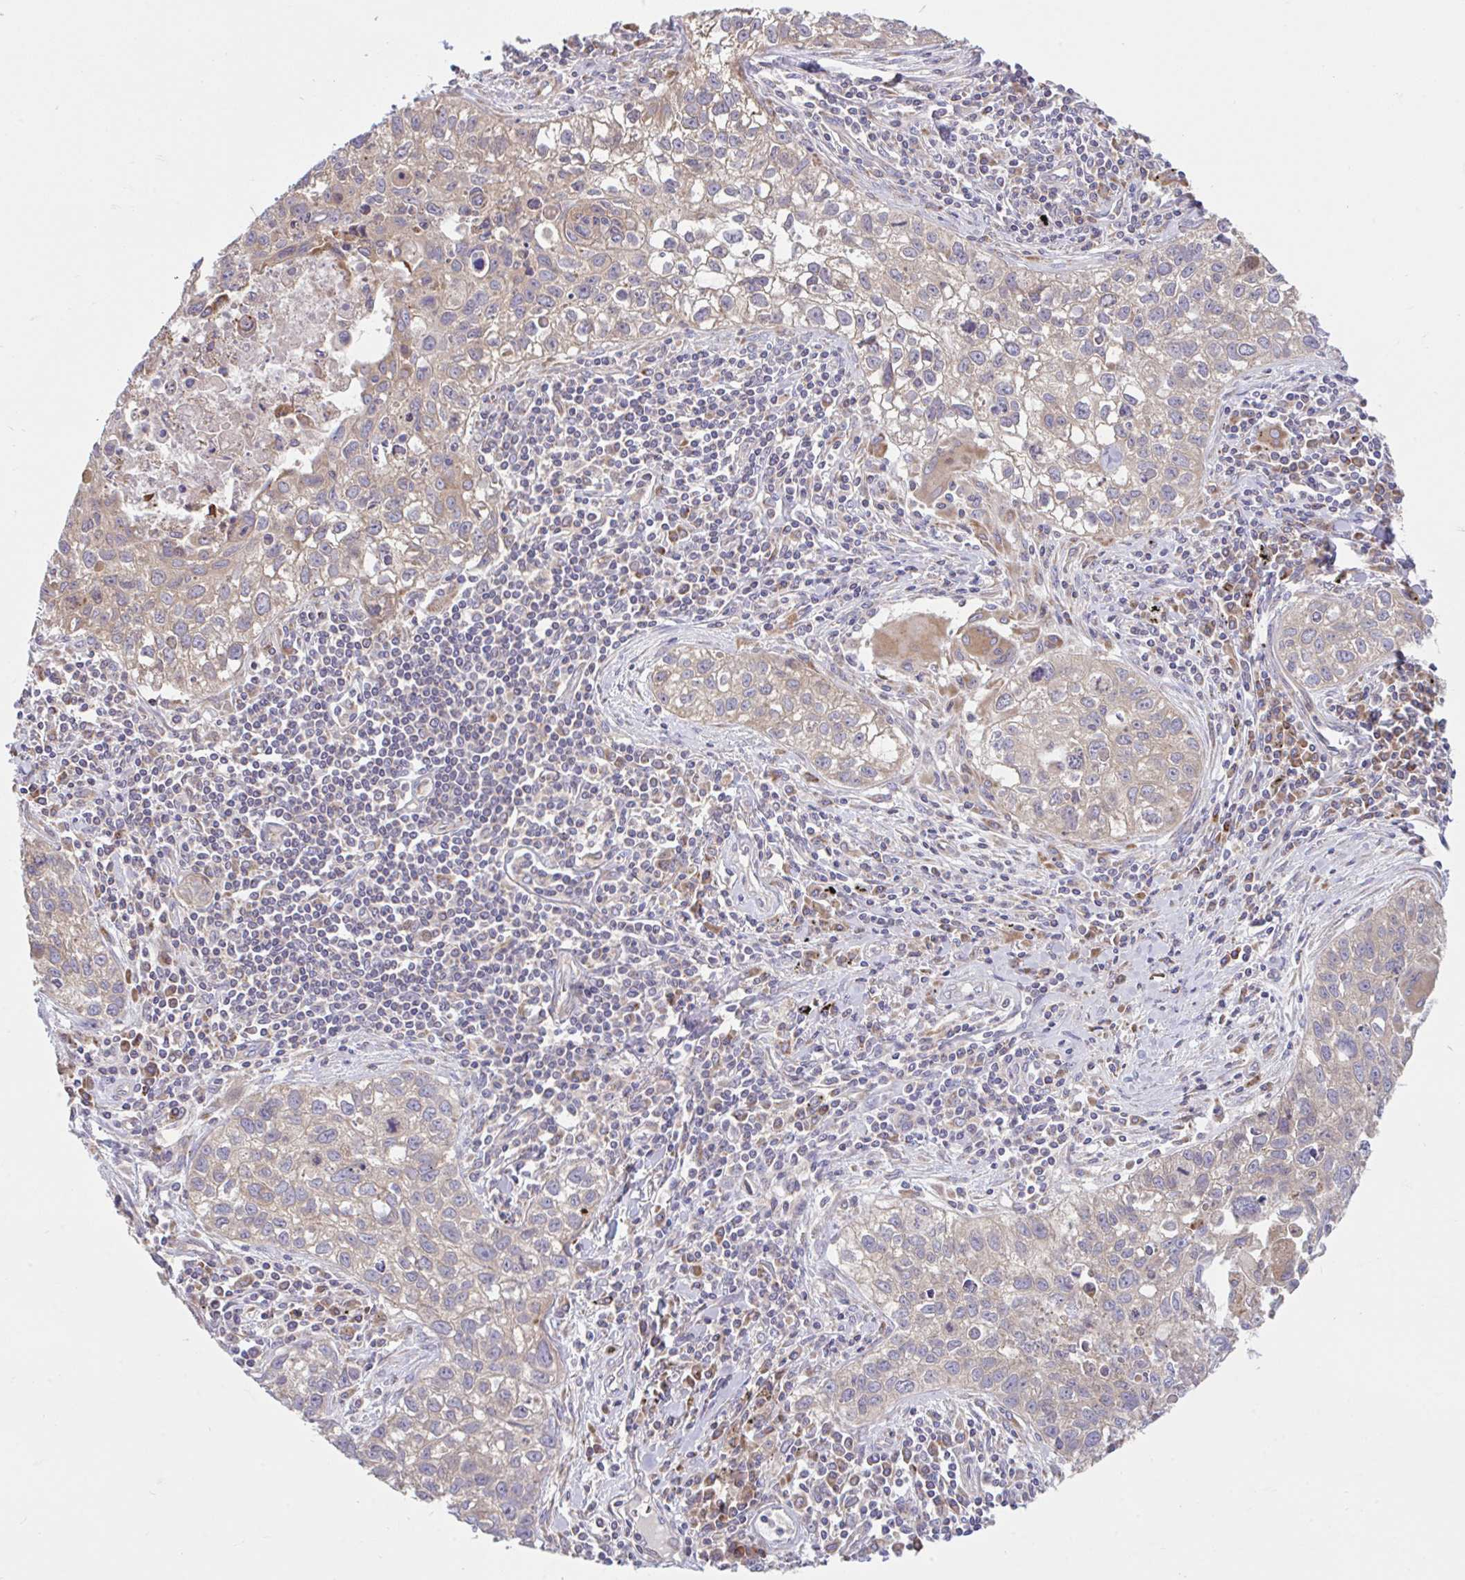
{"staining": {"intensity": "weak", "quantity": "25%-75%", "location": "cytoplasmic/membranous"}, "tissue": "lung cancer", "cell_type": "Tumor cells", "image_type": "cancer", "snomed": [{"axis": "morphology", "description": "Squamous cell carcinoma, NOS"}, {"axis": "topography", "description": "Lung"}], "caption": "About 25%-75% of tumor cells in human squamous cell carcinoma (lung) demonstrate weak cytoplasmic/membranous protein positivity as visualized by brown immunohistochemical staining.", "gene": "RALBP1", "patient": {"sex": "male", "age": 74}}